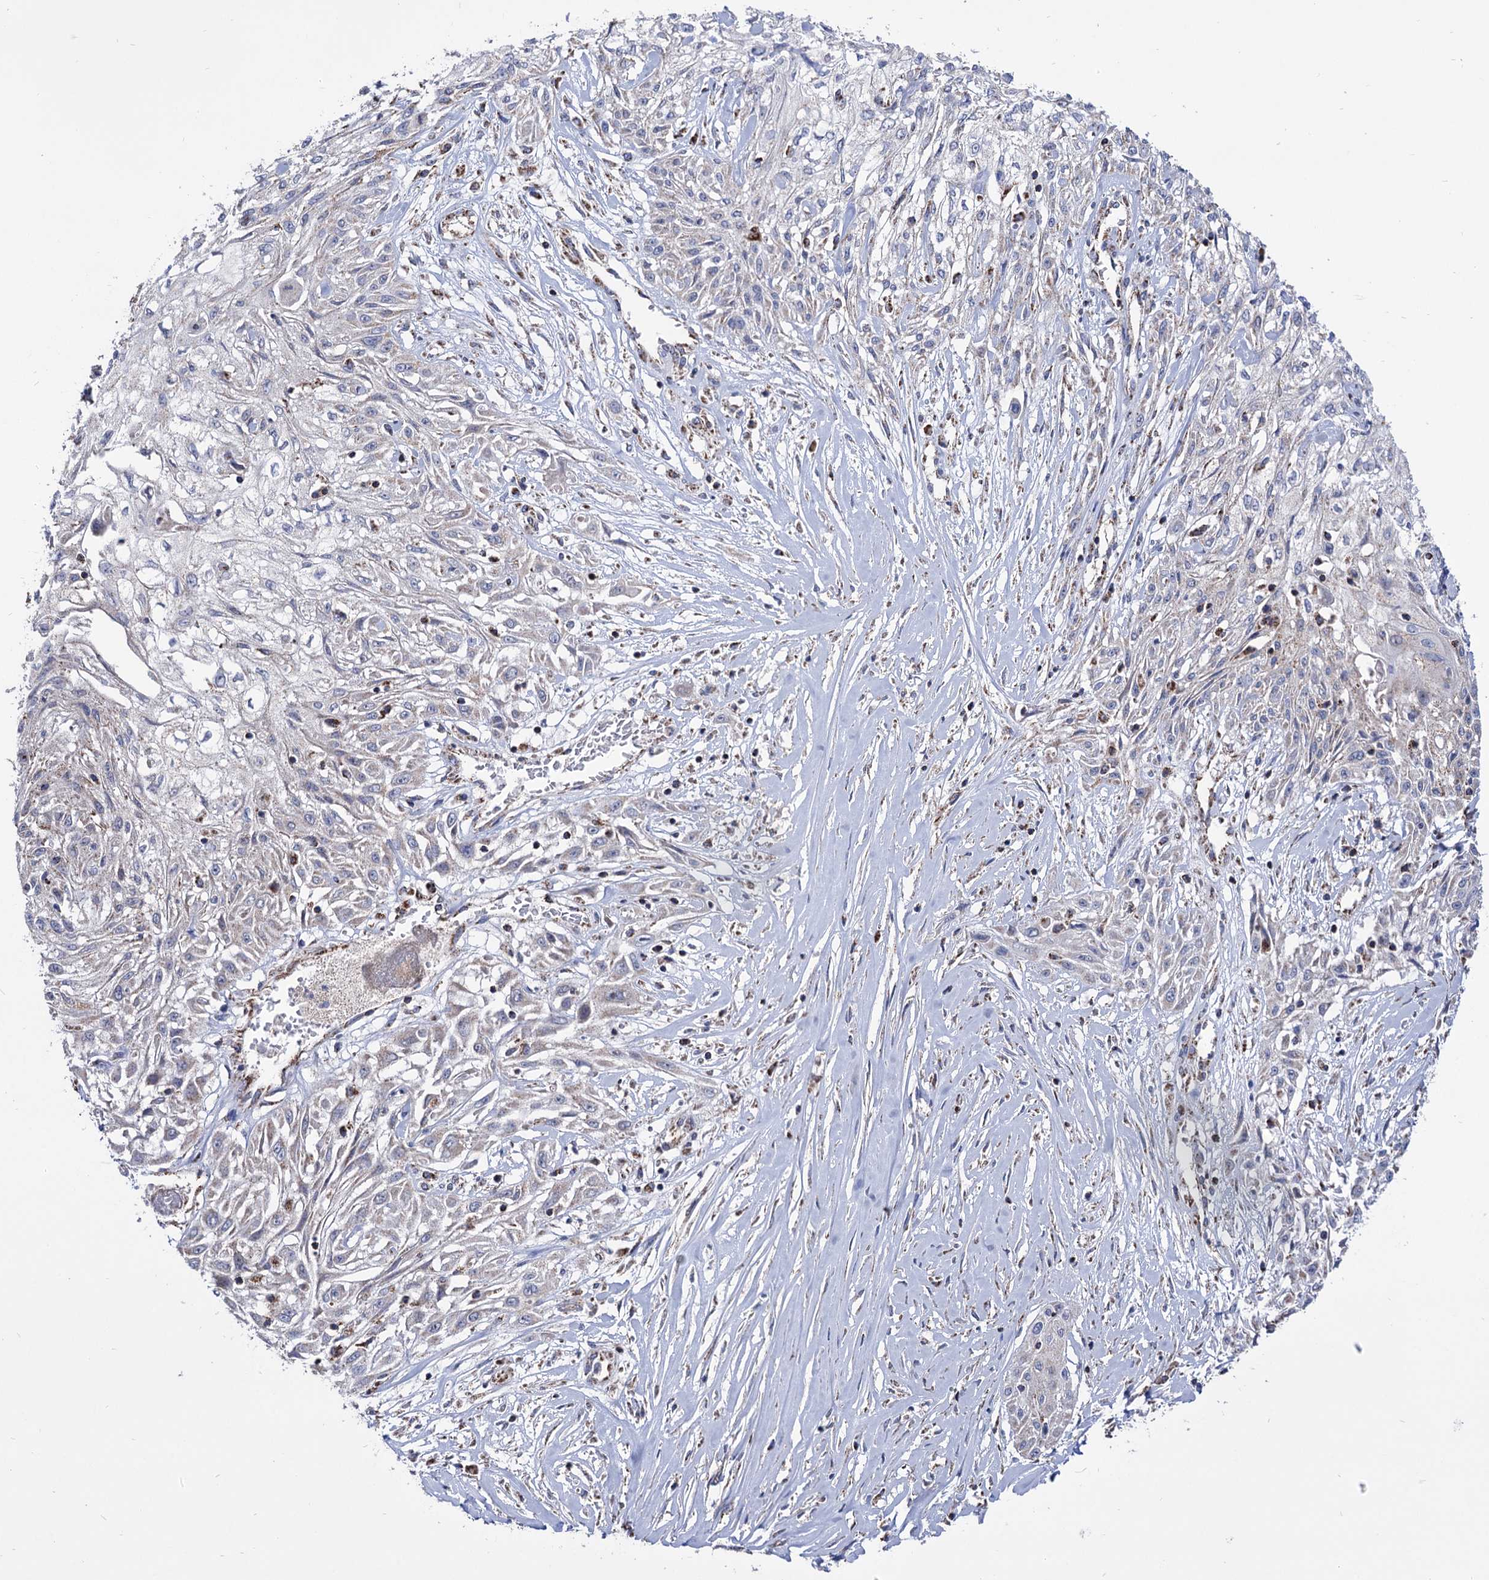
{"staining": {"intensity": "weak", "quantity": "<25%", "location": "cytoplasmic/membranous"}, "tissue": "skin cancer", "cell_type": "Tumor cells", "image_type": "cancer", "snomed": [{"axis": "morphology", "description": "Squamous cell carcinoma, NOS"}, {"axis": "morphology", "description": "Squamous cell carcinoma, metastatic, NOS"}, {"axis": "topography", "description": "Skin"}, {"axis": "topography", "description": "Lymph node"}], "caption": "Immunohistochemistry image of human squamous cell carcinoma (skin) stained for a protein (brown), which exhibits no expression in tumor cells.", "gene": "ABHD10", "patient": {"sex": "male", "age": 75}}